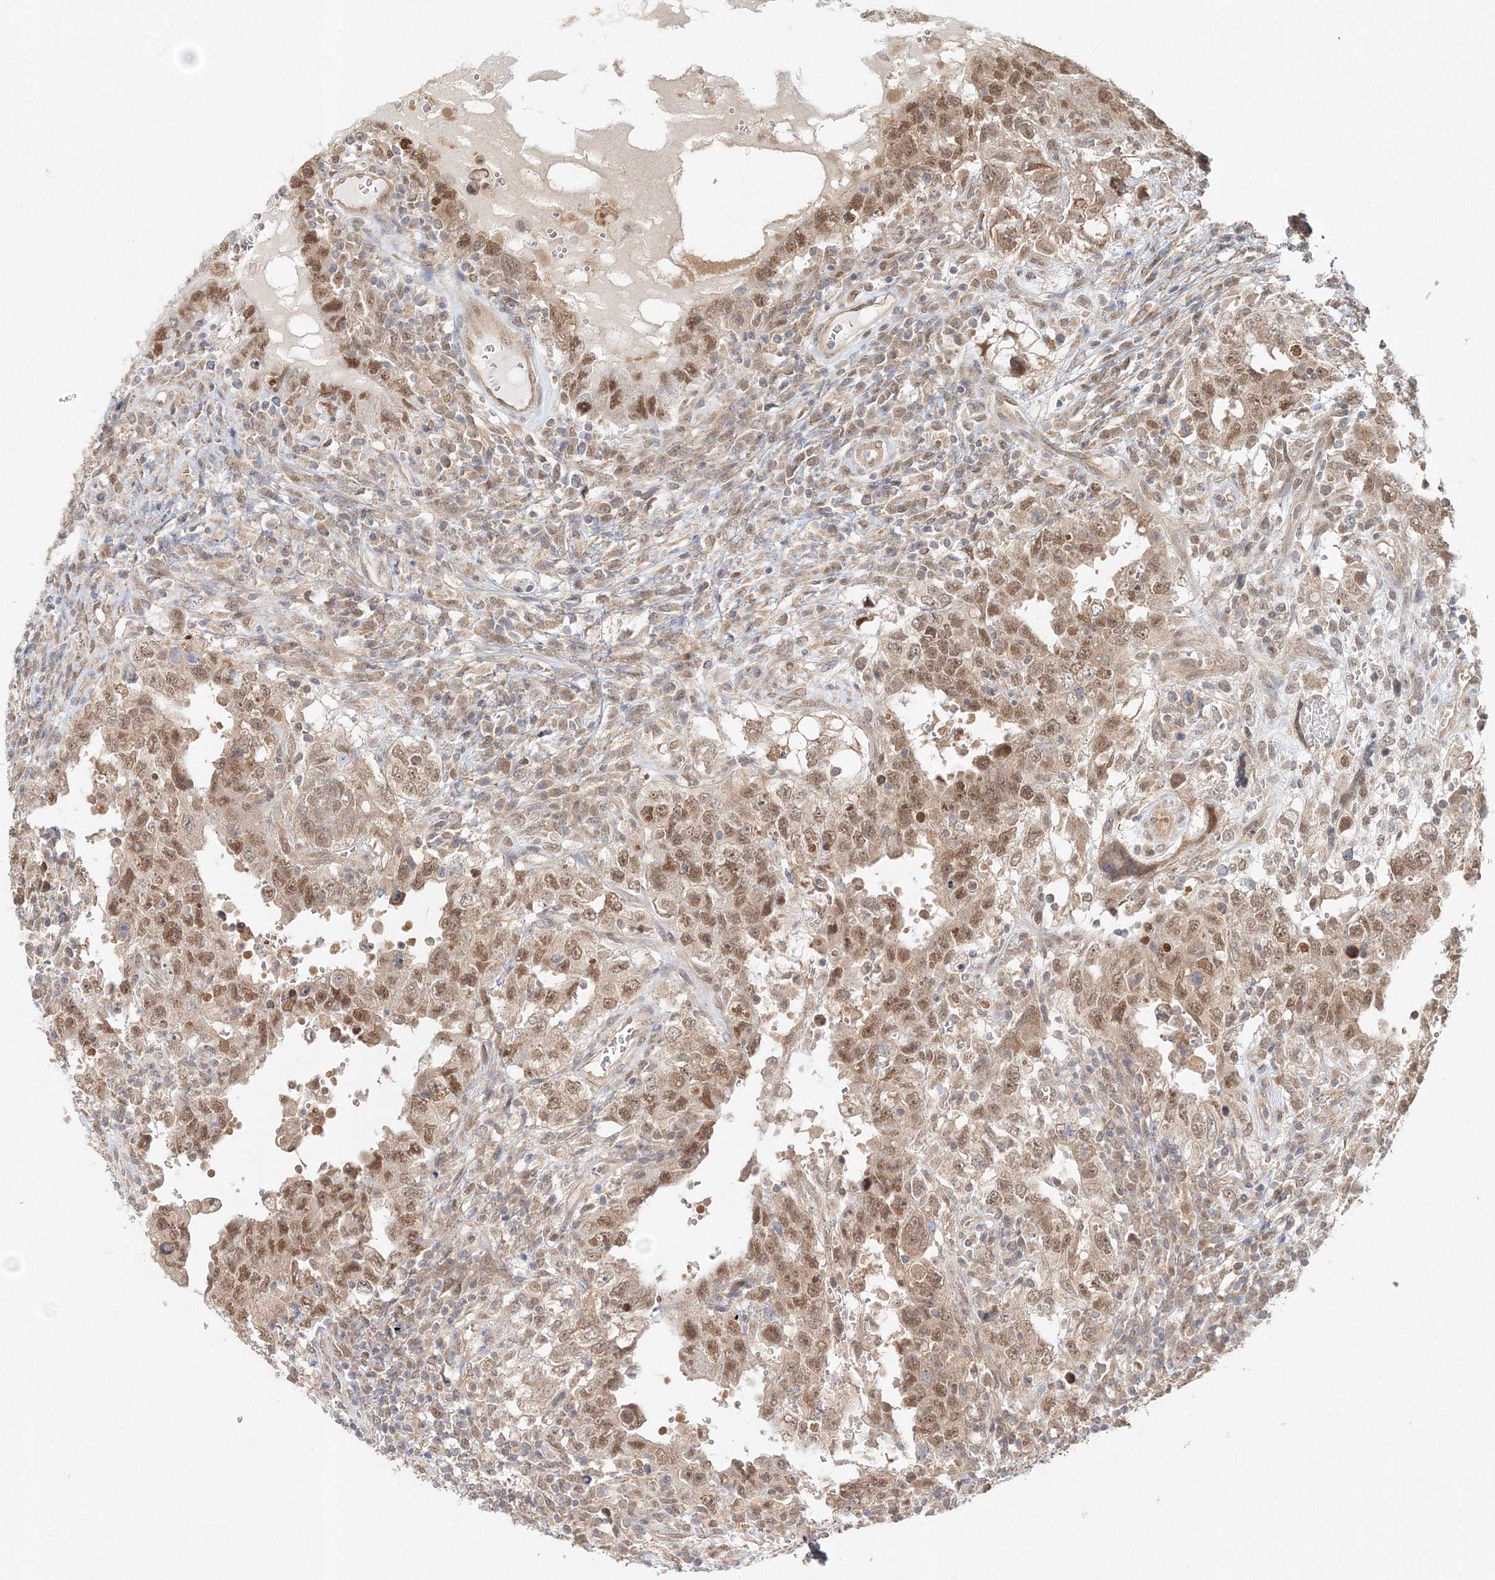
{"staining": {"intensity": "moderate", "quantity": ">75%", "location": "nuclear"}, "tissue": "testis cancer", "cell_type": "Tumor cells", "image_type": "cancer", "snomed": [{"axis": "morphology", "description": "Carcinoma, Embryonal, NOS"}, {"axis": "topography", "description": "Testis"}], "caption": "This image exhibits testis embryonal carcinoma stained with immunohistochemistry (IHC) to label a protein in brown. The nuclear of tumor cells show moderate positivity for the protein. Nuclei are counter-stained blue.", "gene": "PSMD6", "patient": {"sex": "male", "age": 26}}